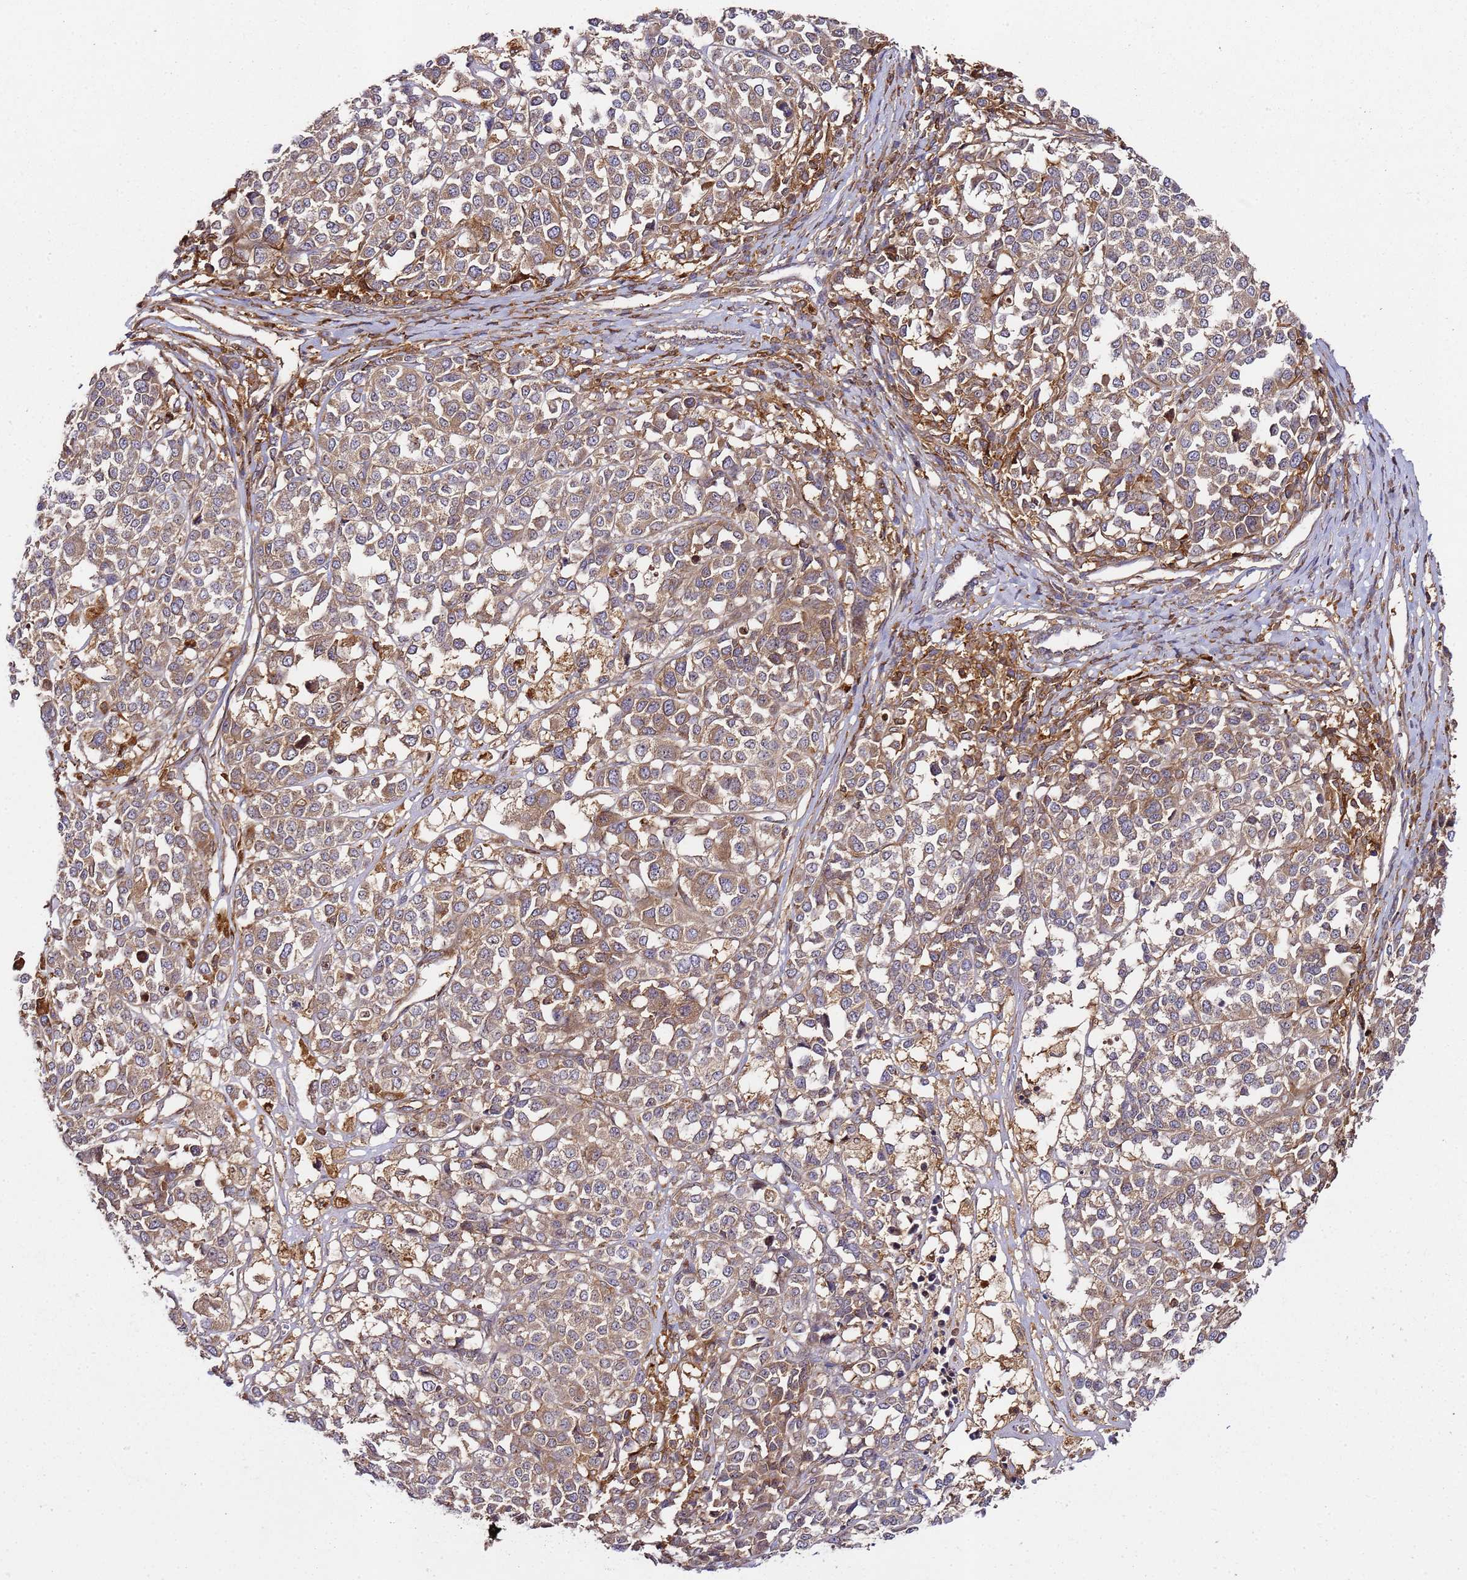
{"staining": {"intensity": "moderate", "quantity": ">75%", "location": "cytoplasmic/membranous"}, "tissue": "melanoma", "cell_type": "Tumor cells", "image_type": "cancer", "snomed": [{"axis": "morphology", "description": "Malignant melanoma, Metastatic site"}, {"axis": "topography", "description": "Lymph node"}], "caption": "Brown immunohistochemical staining in human malignant melanoma (metastatic site) exhibits moderate cytoplasmic/membranous positivity in approximately >75% of tumor cells.", "gene": "PRMT7", "patient": {"sex": "male", "age": 44}}